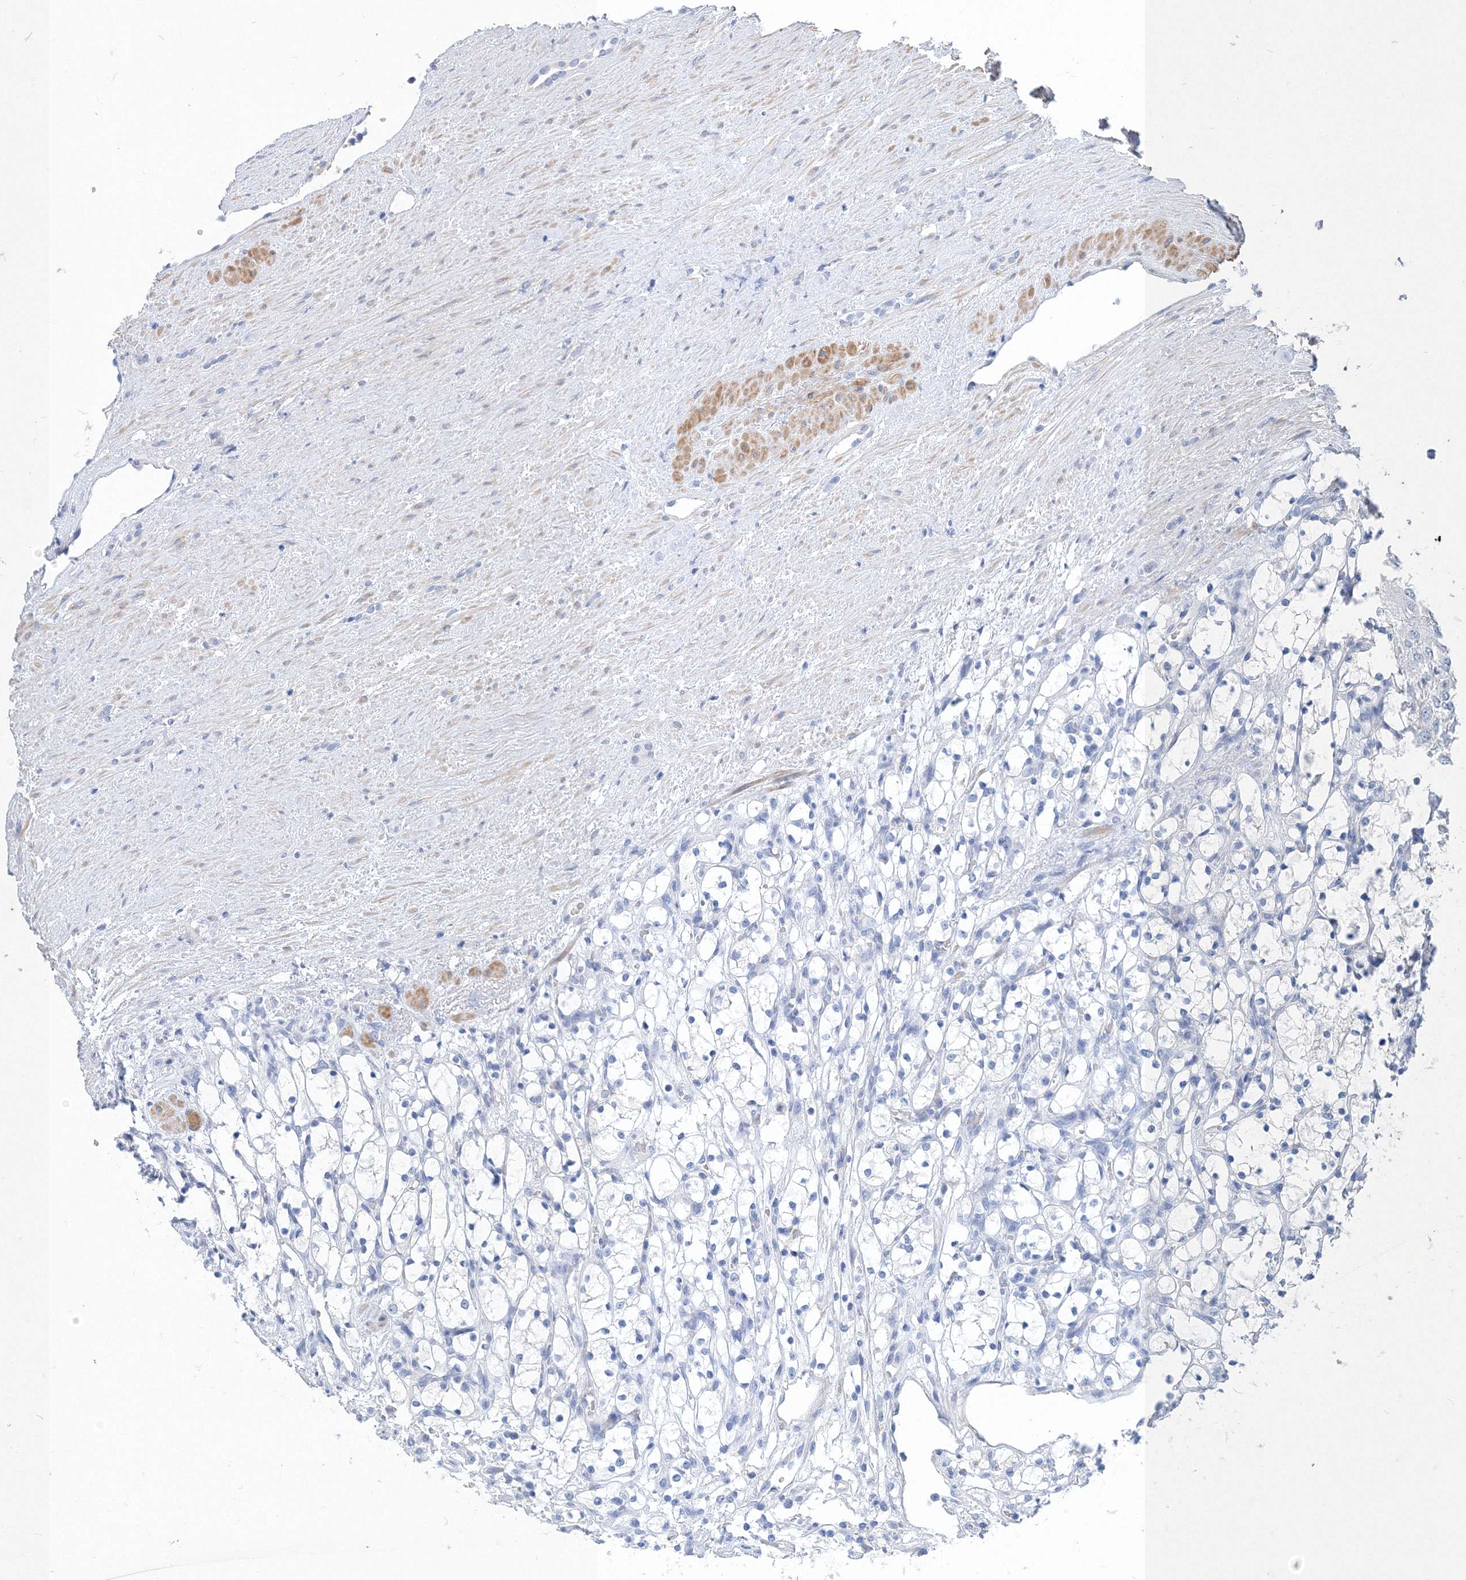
{"staining": {"intensity": "negative", "quantity": "none", "location": "none"}, "tissue": "renal cancer", "cell_type": "Tumor cells", "image_type": "cancer", "snomed": [{"axis": "morphology", "description": "Adenocarcinoma, NOS"}, {"axis": "topography", "description": "Kidney"}], "caption": "Protein analysis of renal cancer reveals no significant expression in tumor cells.", "gene": "OSBPL6", "patient": {"sex": "female", "age": 69}}